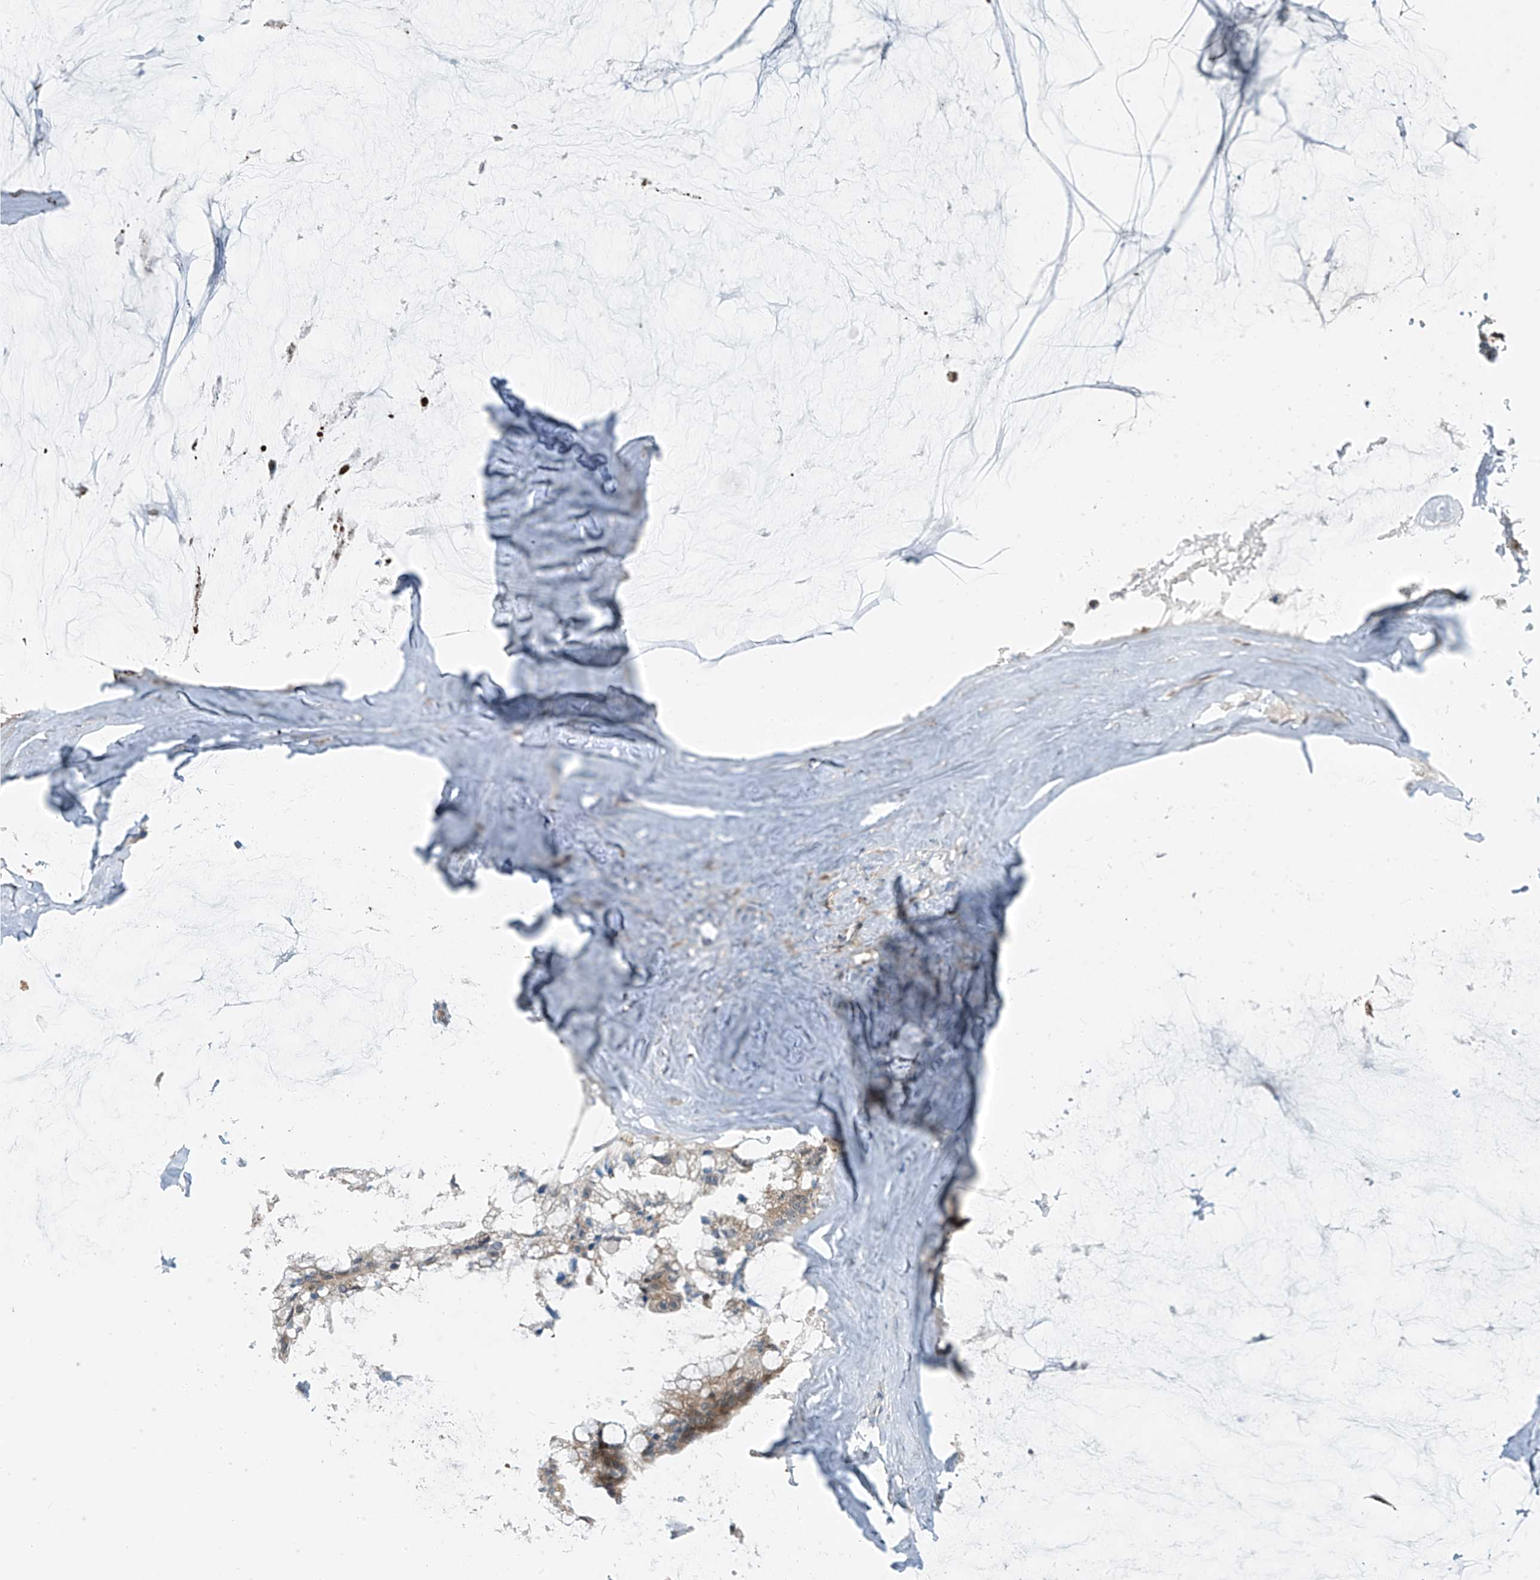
{"staining": {"intensity": "moderate", "quantity": "25%-75%", "location": "cytoplasmic/membranous"}, "tissue": "ovarian cancer", "cell_type": "Tumor cells", "image_type": "cancer", "snomed": [{"axis": "morphology", "description": "Cystadenocarcinoma, mucinous, NOS"}, {"axis": "topography", "description": "Ovary"}], "caption": "Approximately 25%-75% of tumor cells in human ovarian cancer display moderate cytoplasmic/membranous protein positivity as visualized by brown immunohistochemical staining.", "gene": "PPCS", "patient": {"sex": "female", "age": 39}}